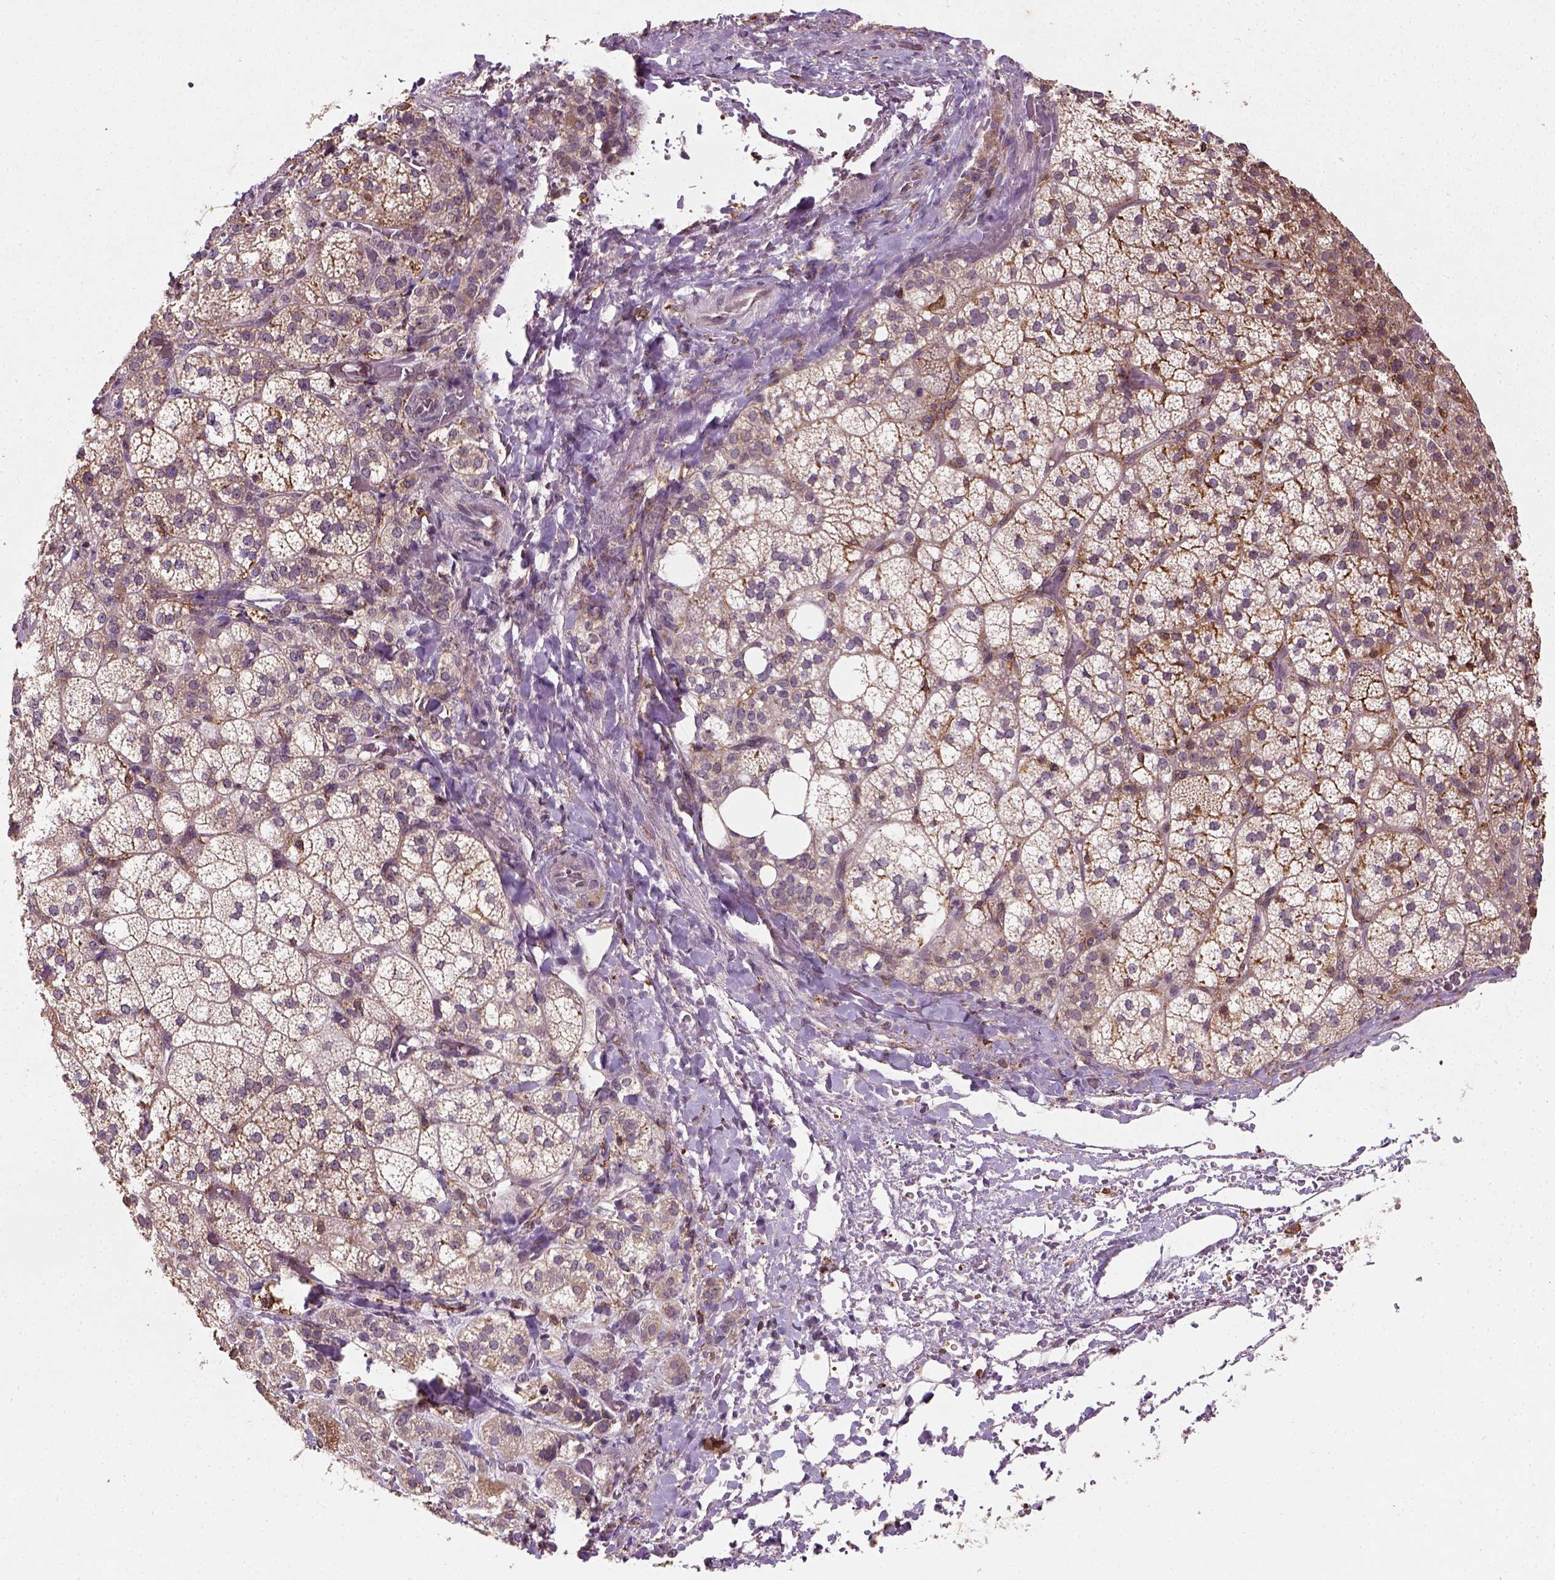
{"staining": {"intensity": "moderate", "quantity": ">75%", "location": "cytoplasmic/membranous"}, "tissue": "adrenal gland", "cell_type": "Glandular cells", "image_type": "normal", "snomed": [{"axis": "morphology", "description": "Normal tissue, NOS"}, {"axis": "topography", "description": "Adrenal gland"}], "caption": "A high-resolution photomicrograph shows immunohistochemistry (IHC) staining of benign adrenal gland, which displays moderate cytoplasmic/membranous staining in approximately >75% of glandular cells.", "gene": "CAMKK1", "patient": {"sex": "female", "age": 60}}